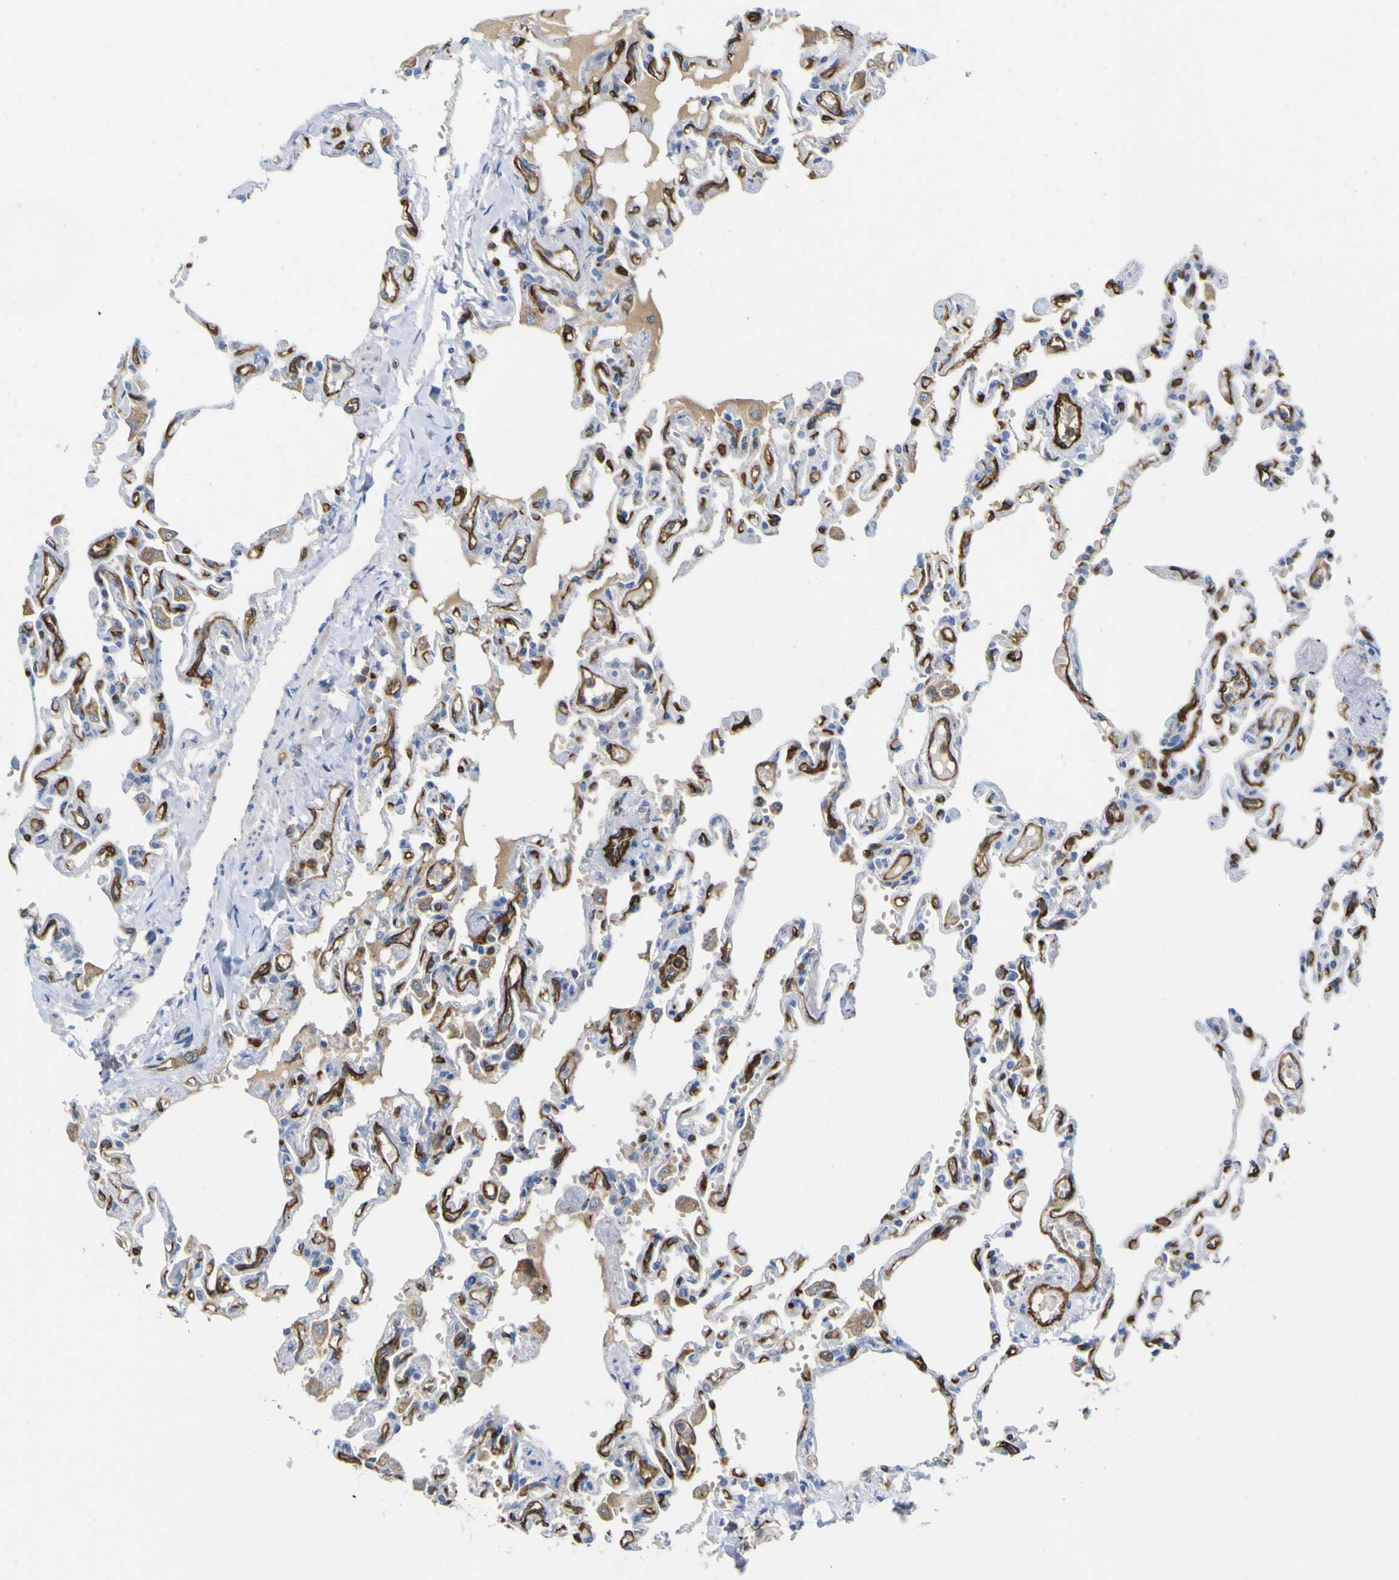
{"staining": {"intensity": "negative", "quantity": "none", "location": "none"}, "tissue": "lung", "cell_type": "Alveolar cells", "image_type": "normal", "snomed": [{"axis": "morphology", "description": "Normal tissue, NOS"}, {"axis": "topography", "description": "Lung"}], "caption": "The micrograph reveals no staining of alveolar cells in unremarkable lung. (Stains: DAB IHC with hematoxylin counter stain, Microscopy: brightfield microscopy at high magnification).", "gene": "CD93", "patient": {"sex": "male", "age": 21}}